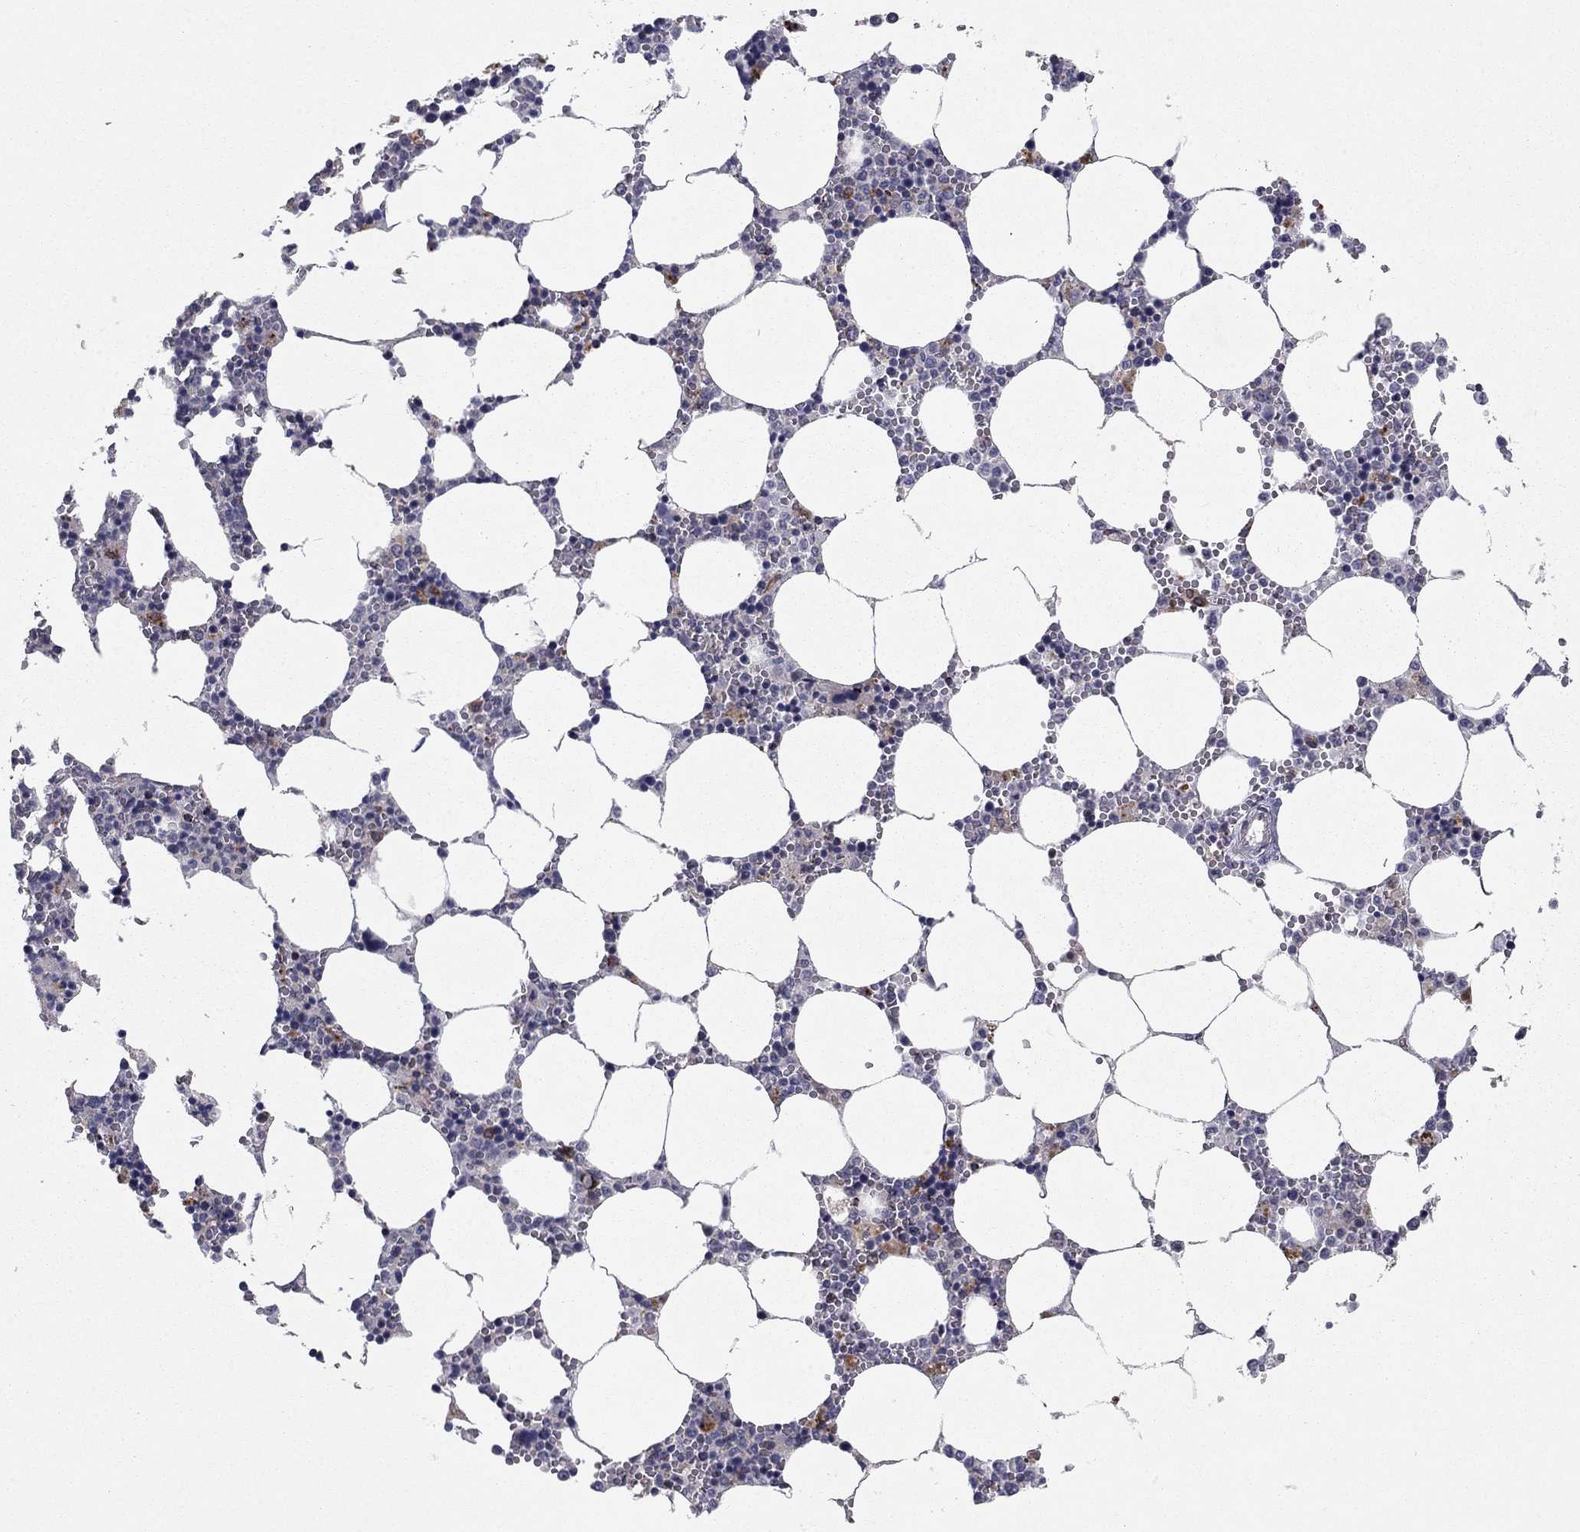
{"staining": {"intensity": "moderate", "quantity": "<25%", "location": "cytoplasmic/membranous"}, "tissue": "bone marrow", "cell_type": "Hematopoietic cells", "image_type": "normal", "snomed": [{"axis": "morphology", "description": "Normal tissue, NOS"}, {"axis": "topography", "description": "Bone marrow"}], "caption": "Moderate cytoplasmic/membranous positivity for a protein is appreciated in approximately <25% of hematopoietic cells of benign bone marrow using immunohistochemistry.", "gene": "YIF1A", "patient": {"sex": "female", "age": 64}}